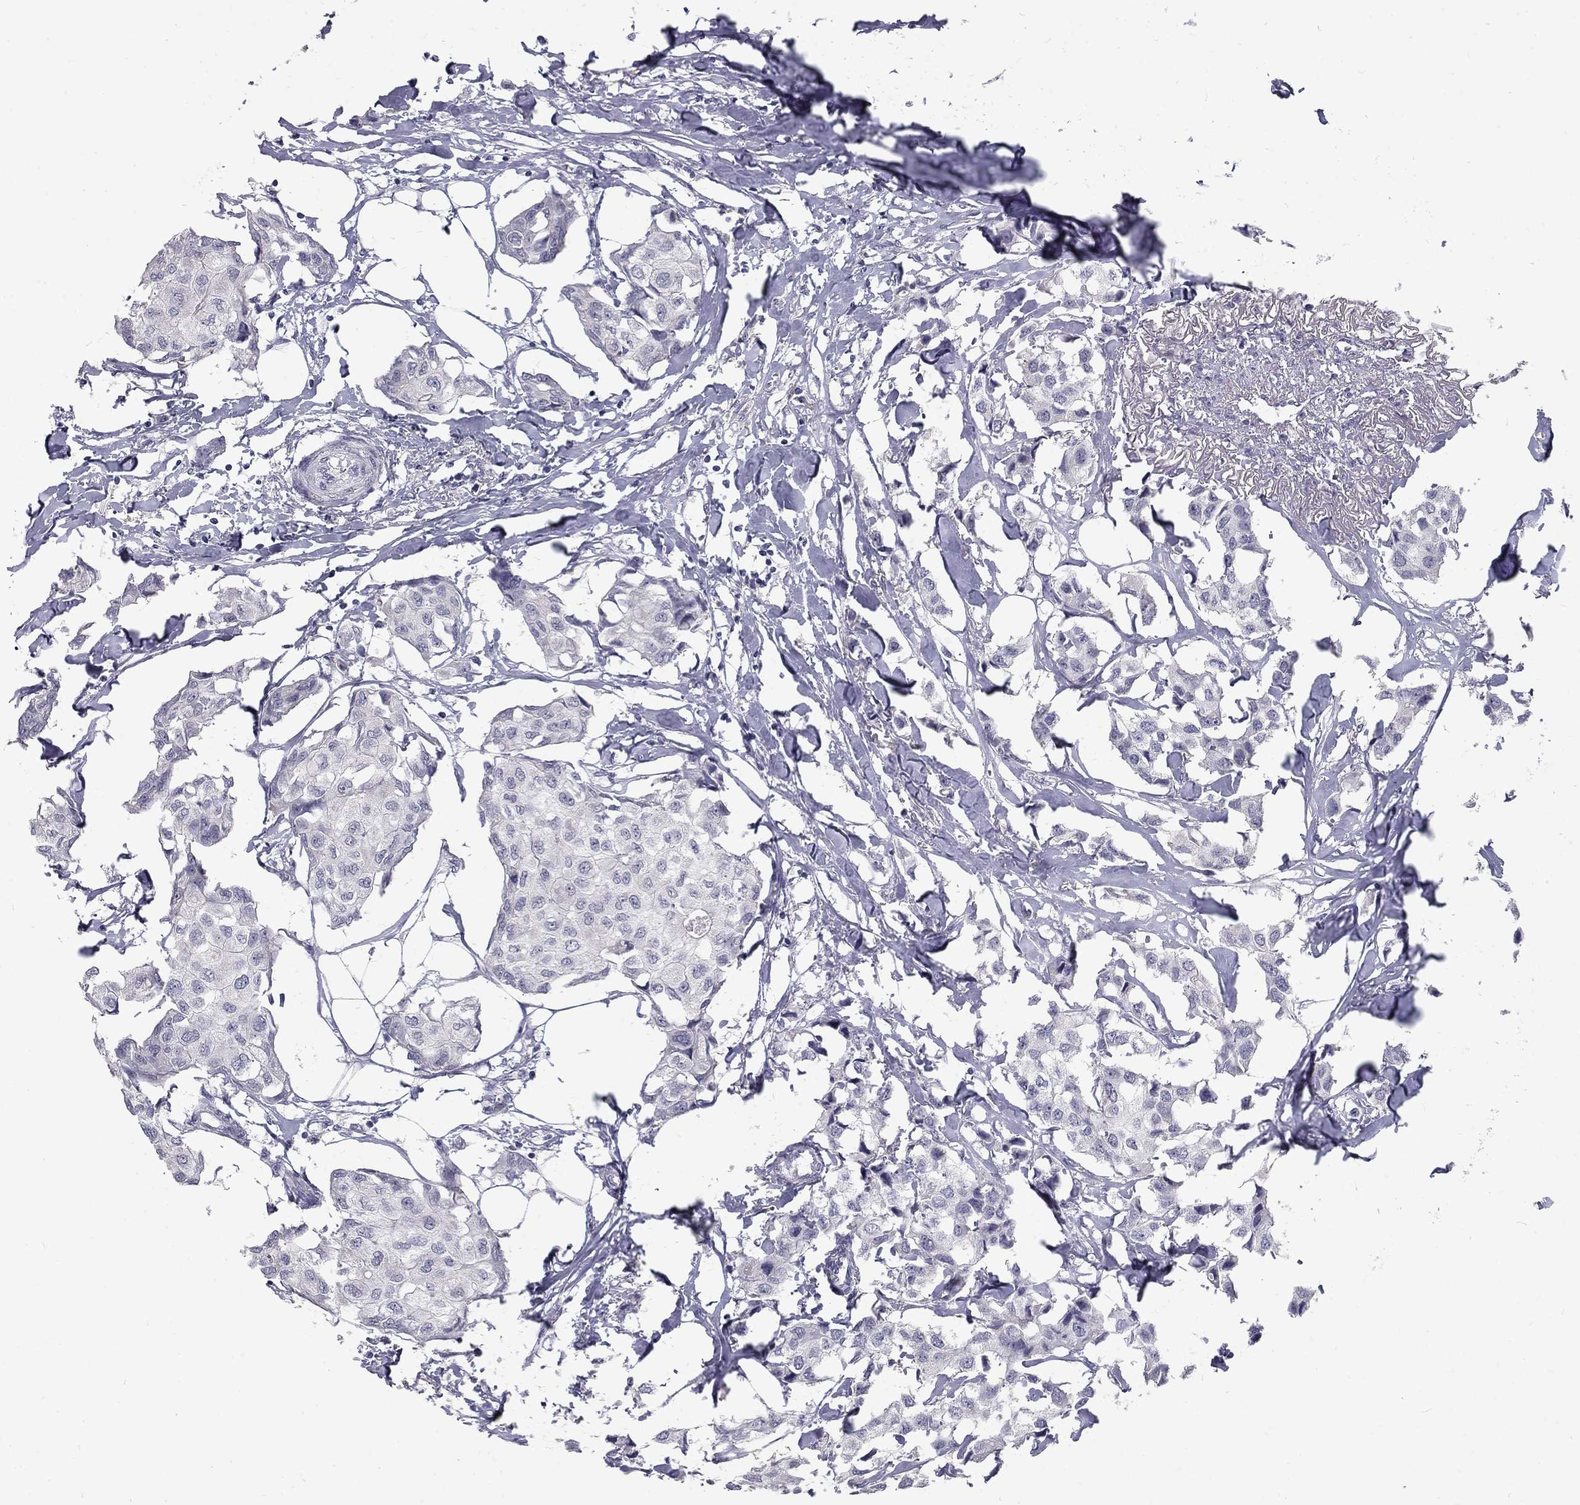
{"staining": {"intensity": "negative", "quantity": "none", "location": "none"}, "tissue": "breast cancer", "cell_type": "Tumor cells", "image_type": "cancer", "snomed": [{"axis": "morphology", "description": "Duct carcinoma"}, {"axis": "topography", "description": "Breast"}], "caption": "A photomicrograph of breast intraductal carcinoma stained for a protein reveals no brown staining in tumor cells.", "gene": "NOS1", "patient": {"sex": "female", "age": 80}}